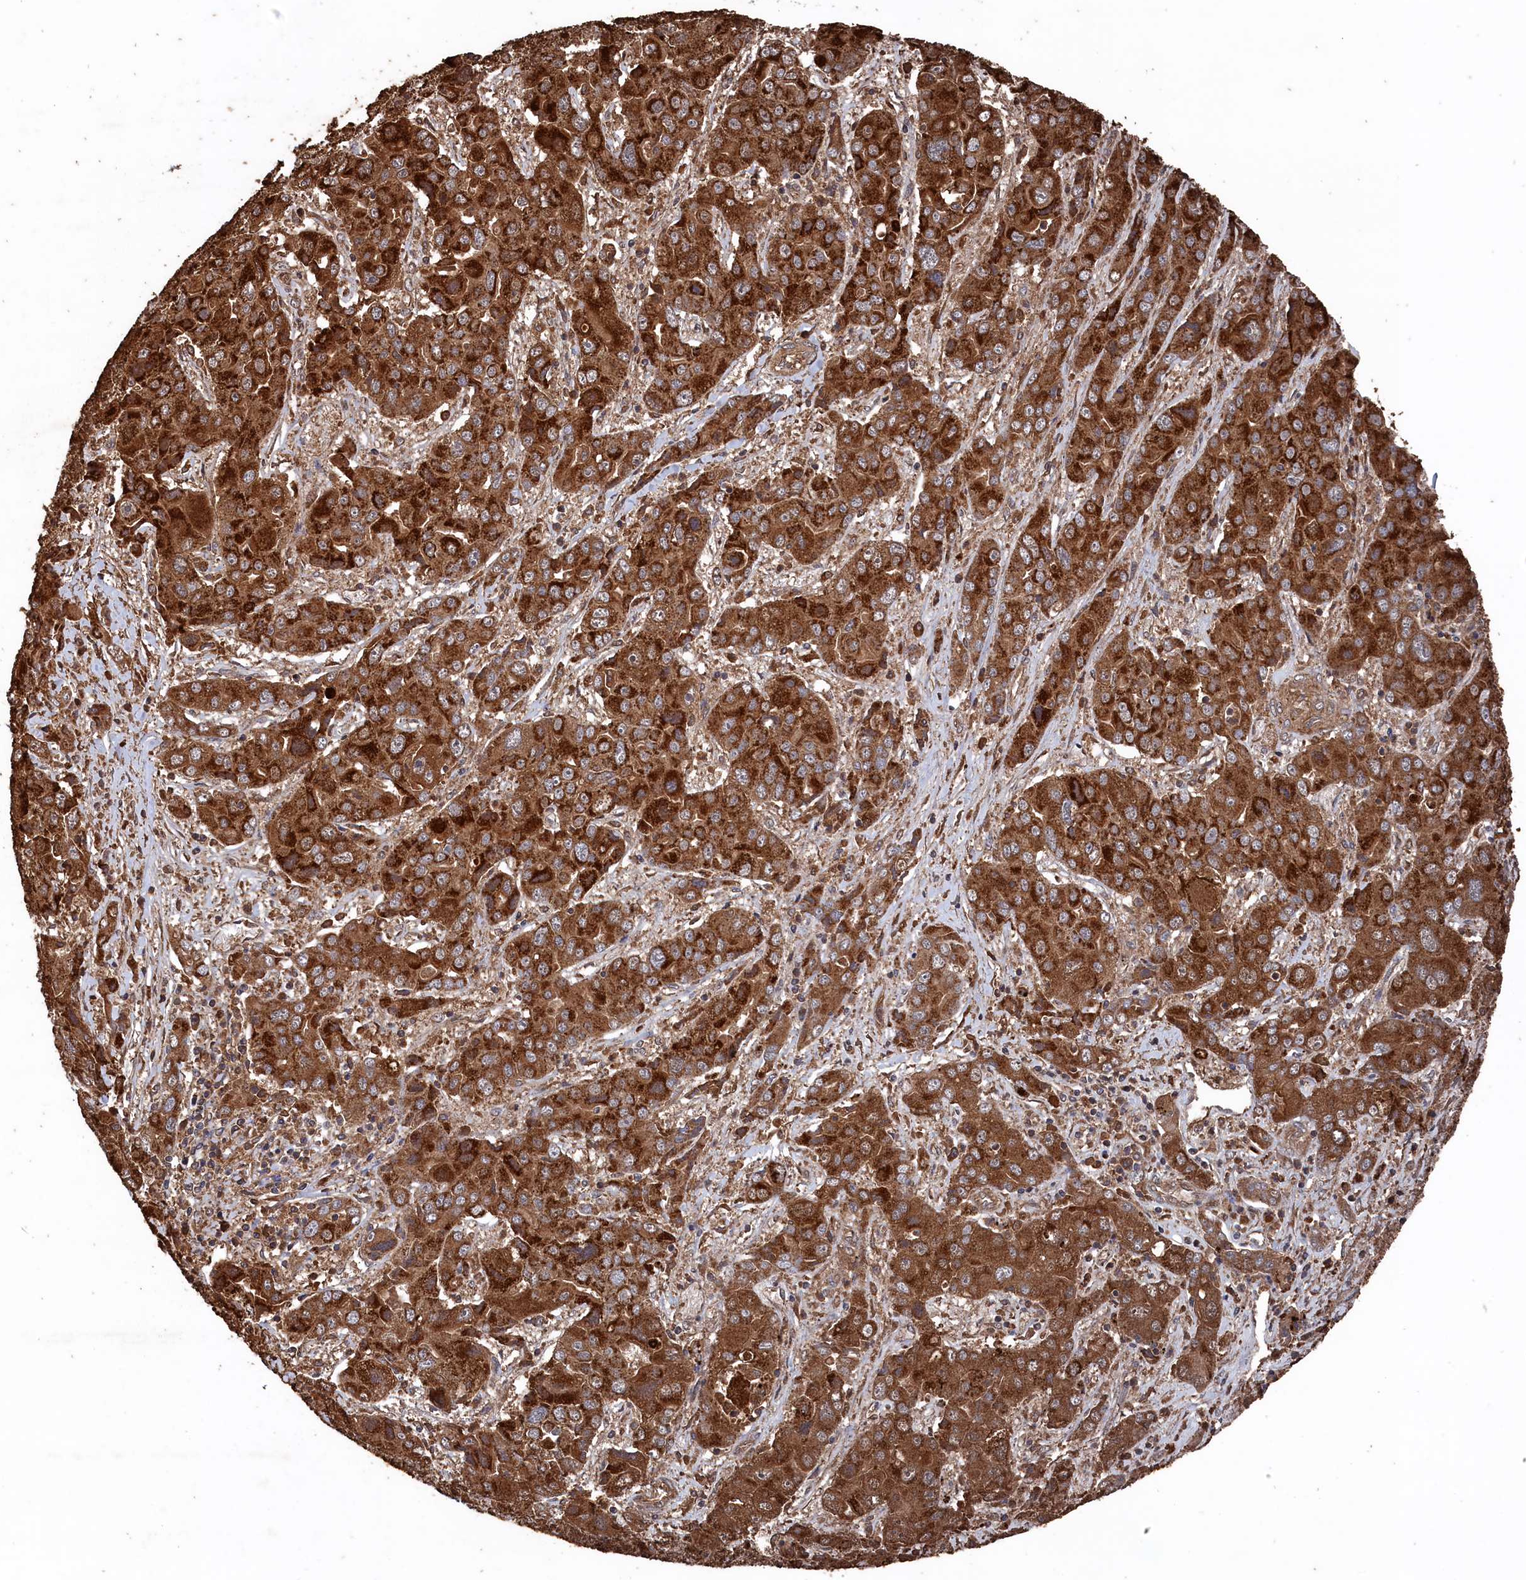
{"staining": {"intensity": "strong", "quantity": ">75%", "location": "cytoplasmic/membranous"}, "tissue": "liver cancer", "cell_type": "Tumor cells", "image_type": "cancer", "snomed": [{"axis": "morphology", "description": "Cholangiocarcinoma"}, {"axis": "topography", "description": "Liver"}], "caption": "Immunohistochemical staining of liver cholangiocarcinoma displays high levels of strong cytoplasmic/membranous protein positivity in approximately >75% of tumor cells.", "gene": "SNX33", "patient": {"sex": "male", "age": 67}}